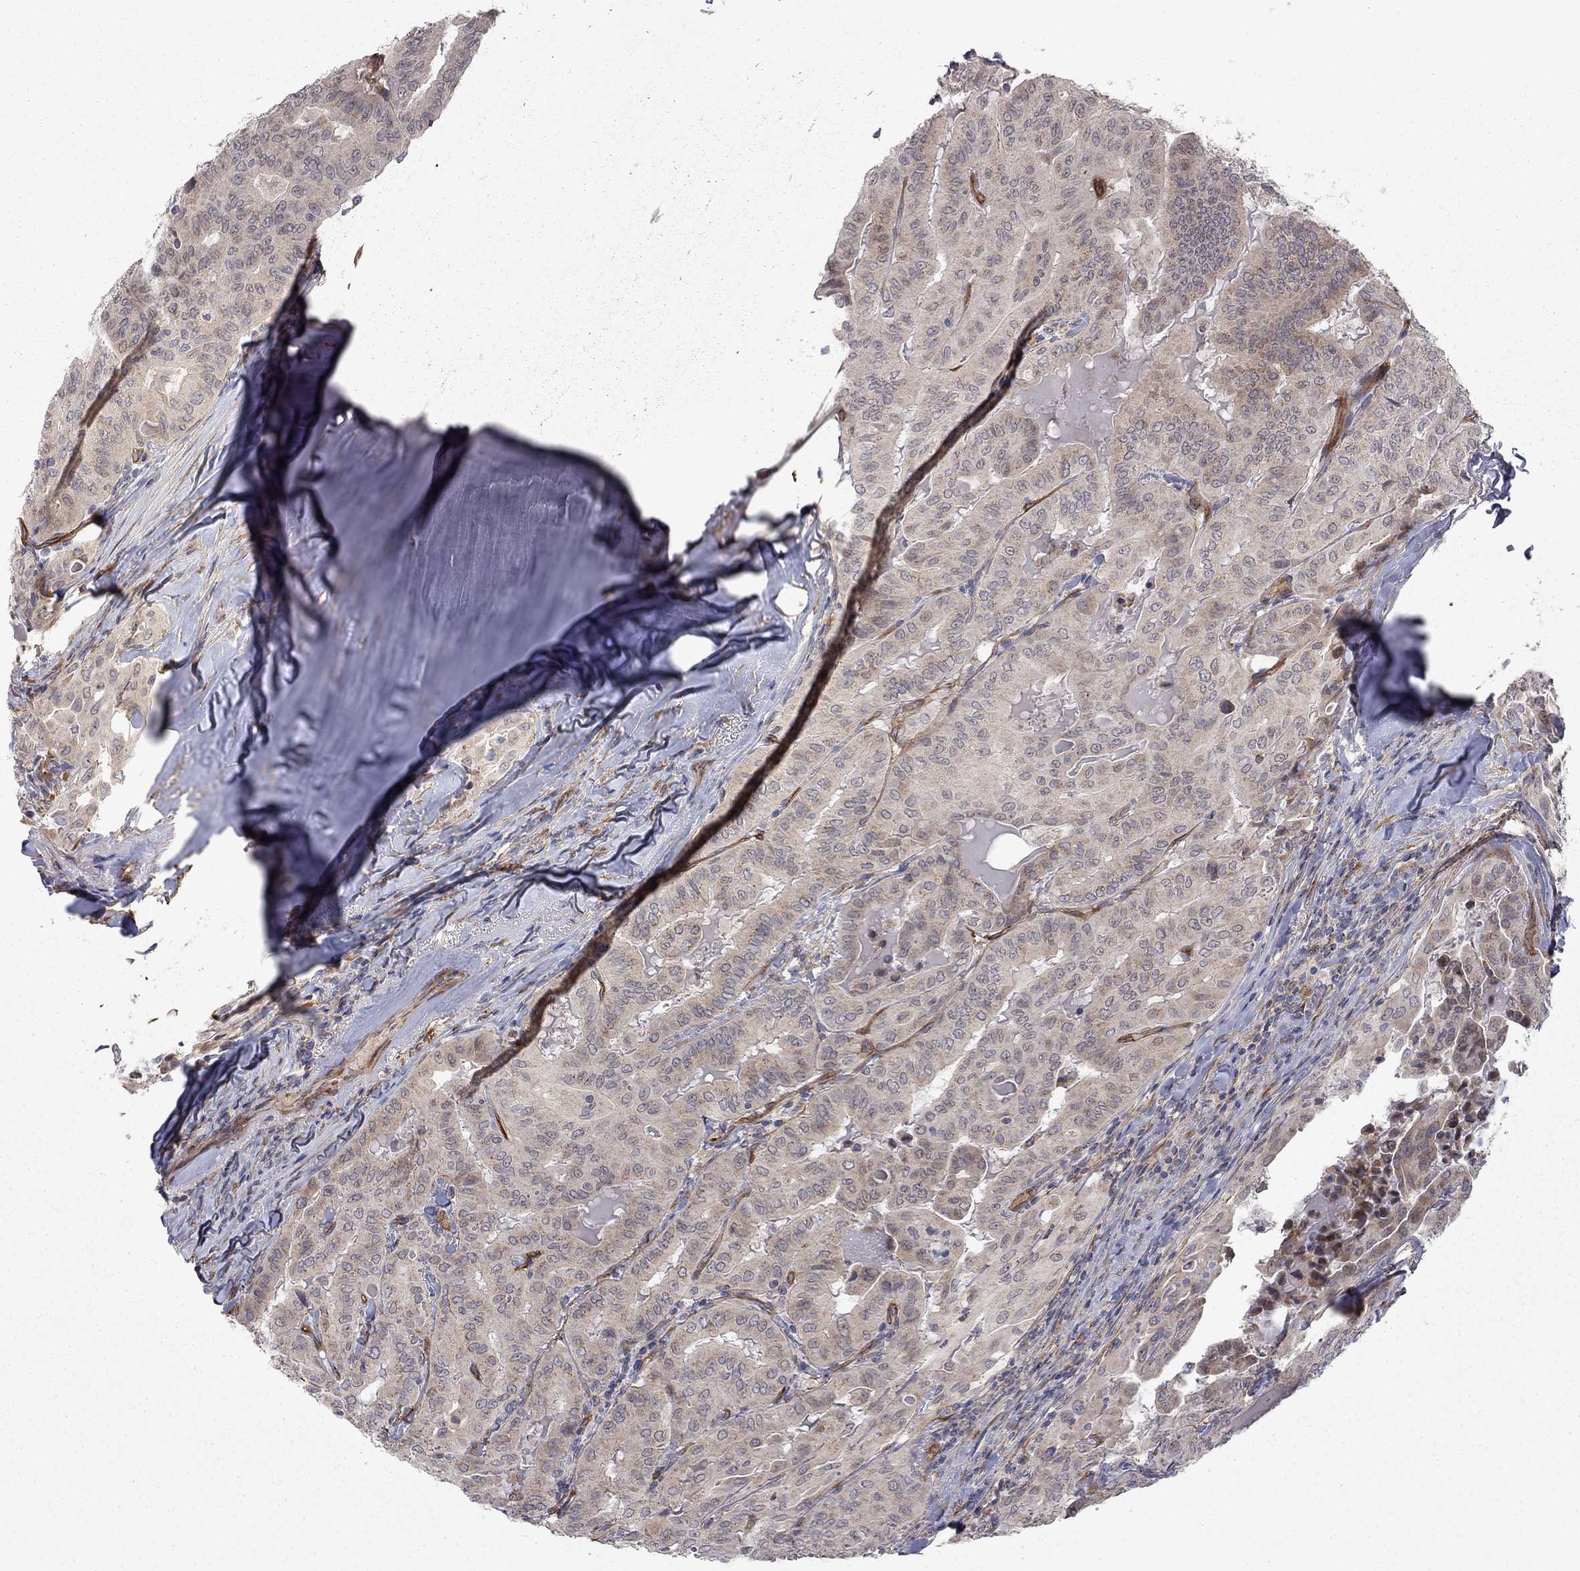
{"staining": {"intensity": "moderate", "quantity": "25%-75%", "location": "cytoplasmic/membranous"}, "tissue": "thyroid cancer", "cell_type": "Tumor cells", "image_type": "cancer", "snomed": [{"axis": "morphology", "description": "Papillary adenocarcinoma, NOS"}, {"axis": "topography", "description": "Thyroid gland"}], "caption": "Immunohistochemistry (IHC) of thyroid cancer (papillary adenocarcinoma) displays medium levels of moderate cytoplasmic/membranous positivity in approximately 25%-75% of tumor cells.", "gene": "EXOC3L2", "patient": {"sex": "female", "age": 68}}